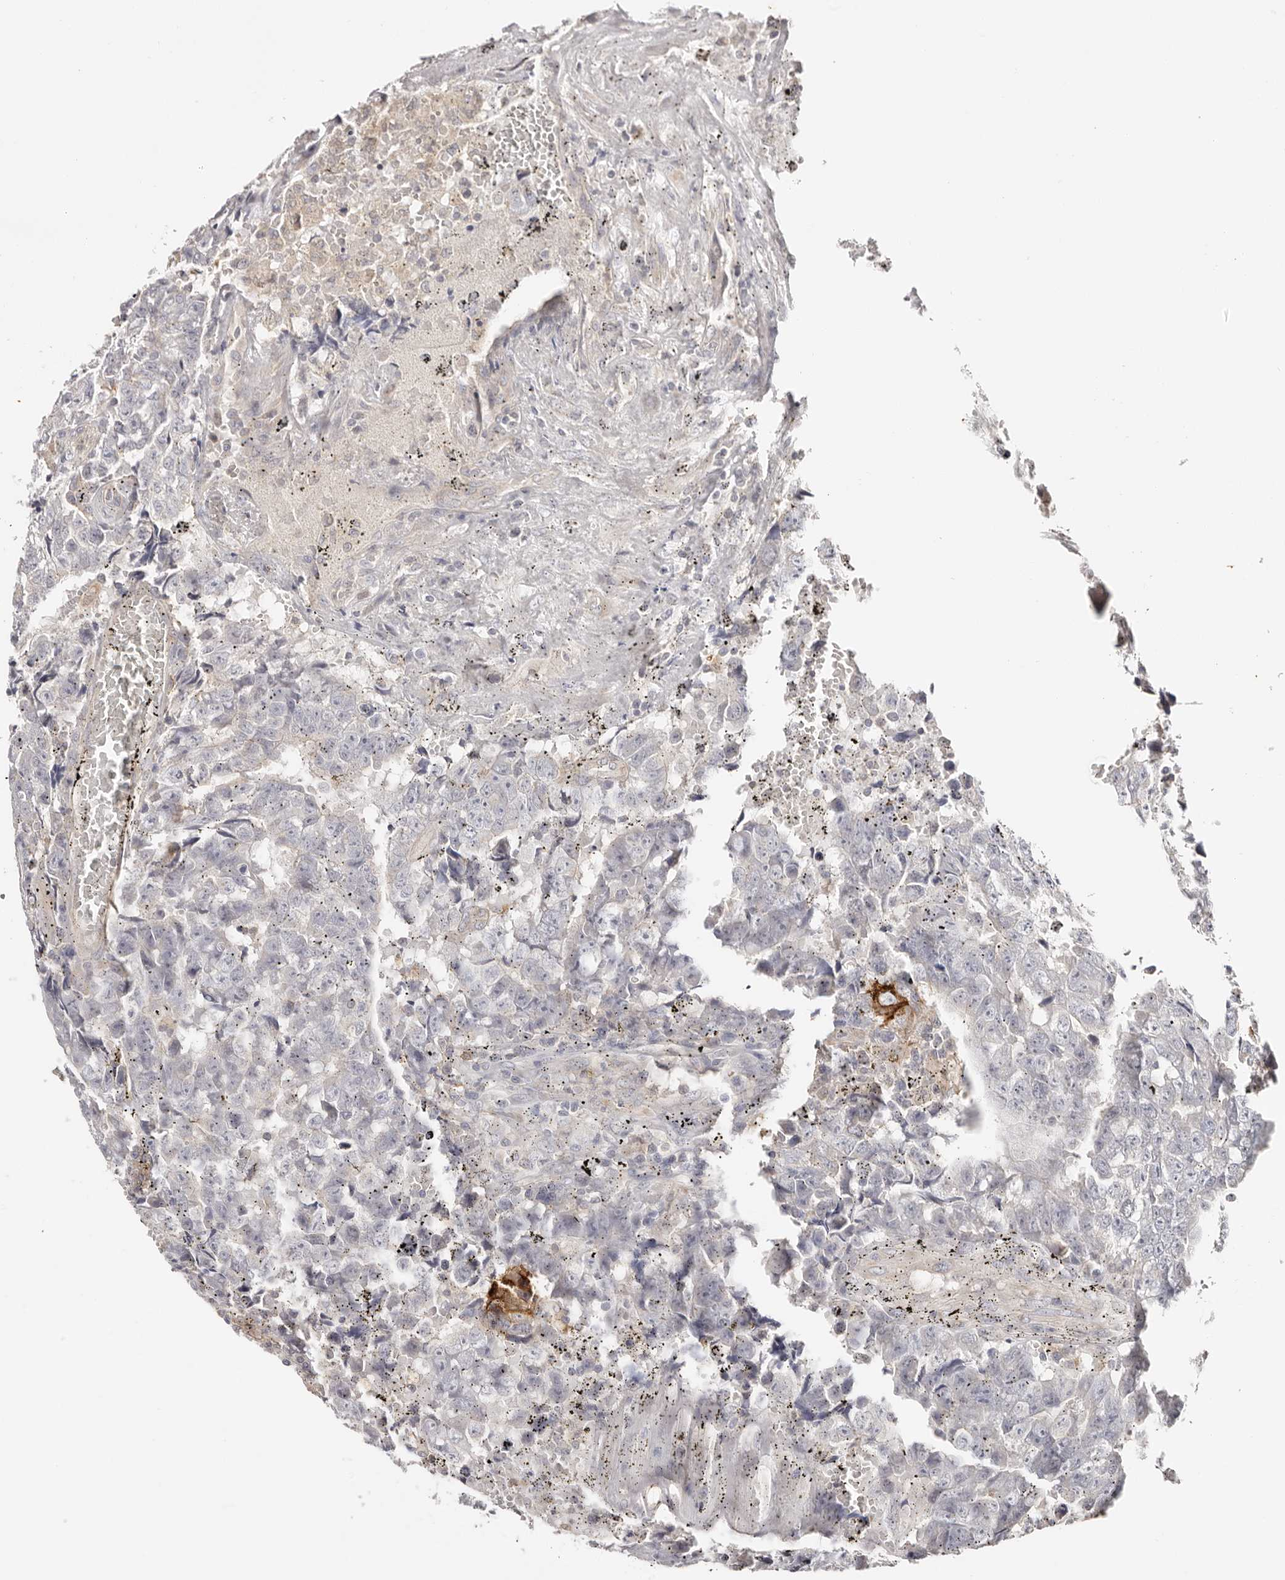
{"staining": {"intensity": "strong", "quantity": "<25%", "location": "cytoplasmic/membranous"}, "tissue": "testis cancer", "cell_type": "Tumor cells", "image_type": "cancer", "snomed": [{"axis": "morphology", "description": "Carcinoma, Embryonal, NOS"}, {"axis": "topography", "description": "Testis"}], "caption": "The immunohistochemical stain labels strong cytoplasmic/membranous staining in tumor cells of testis cancer (embryonal carcinoma) tissue.", "gene": "S100A14", "patient": {"sex": "male", "age": 25}}